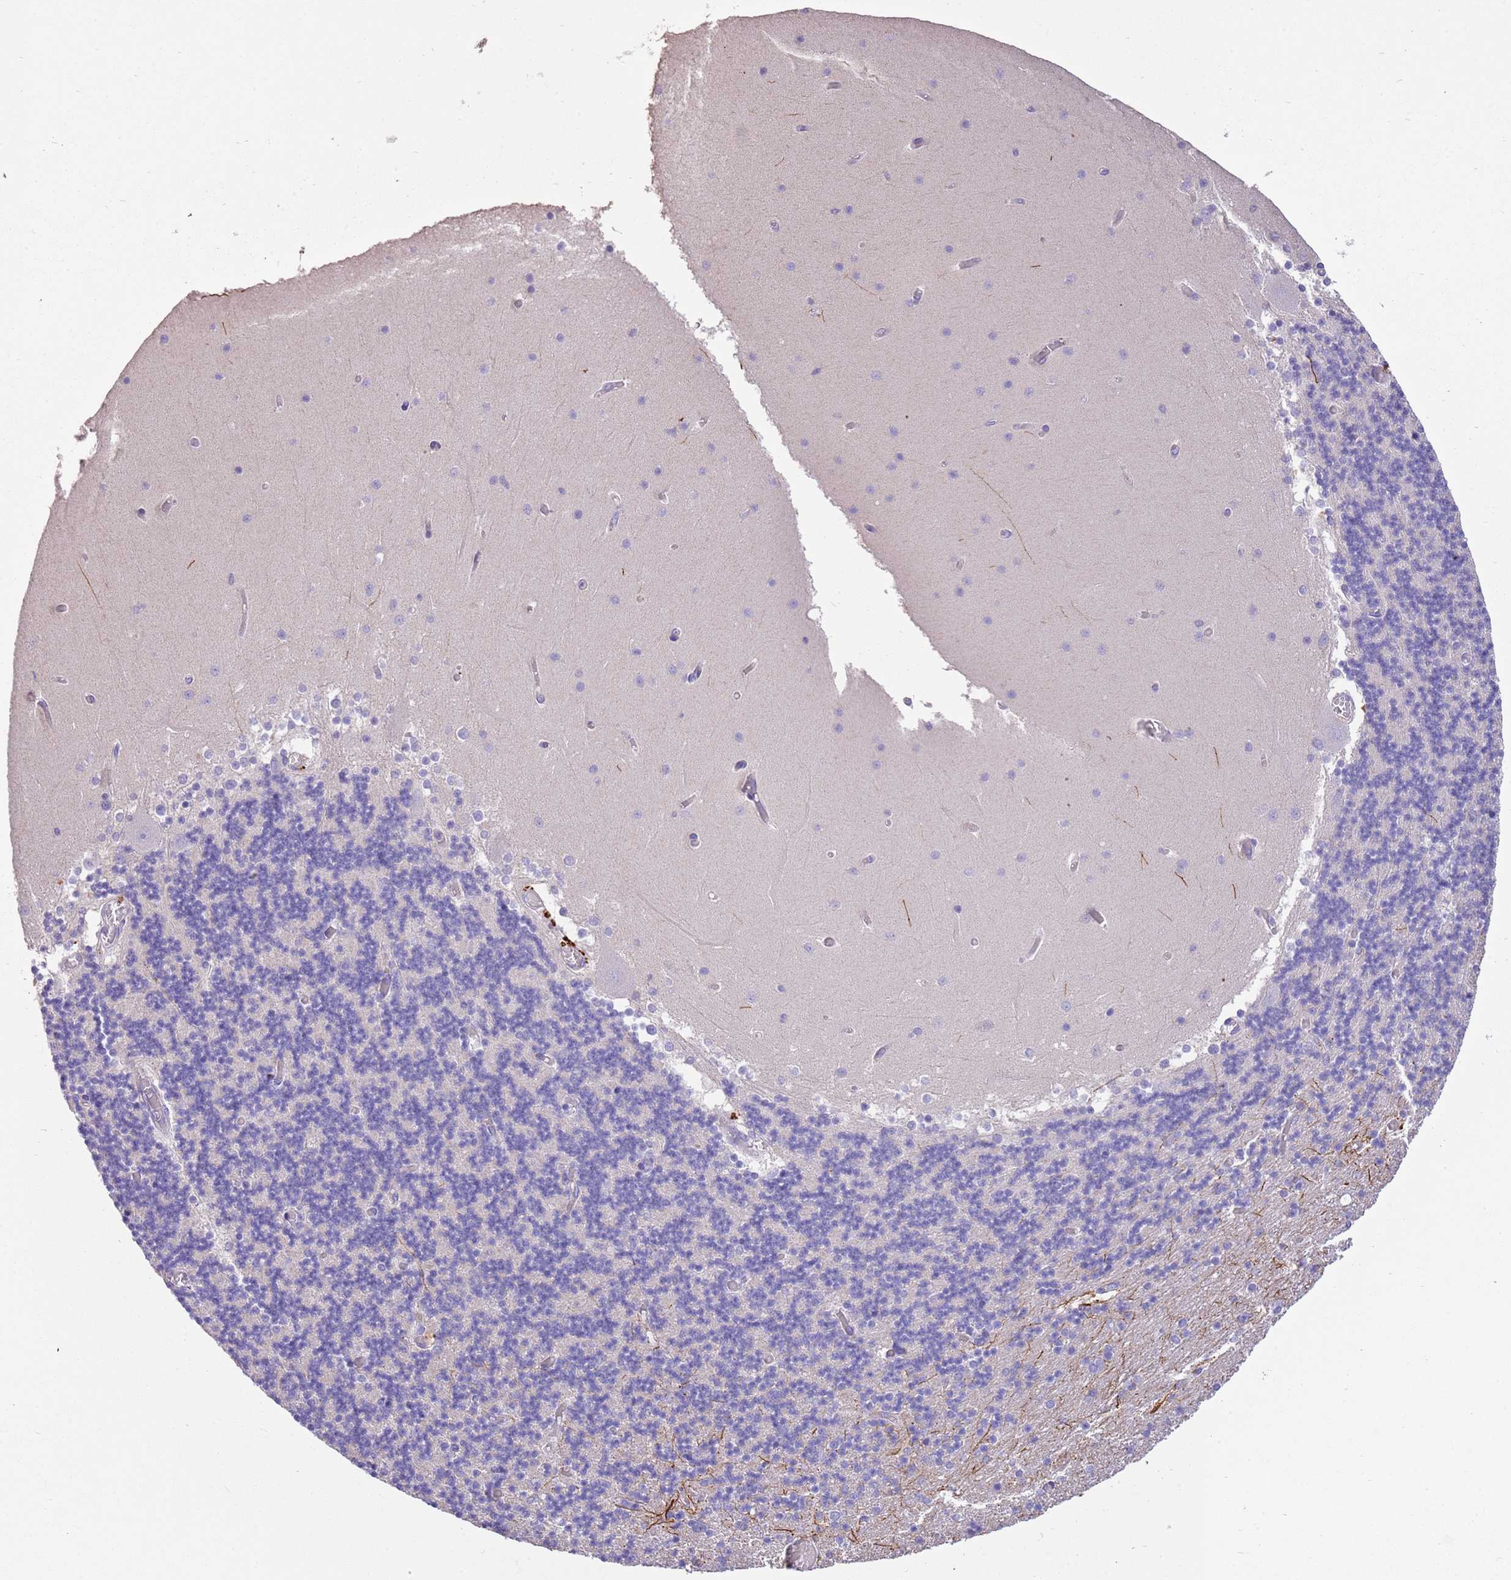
{"staining": {"intensity": "negative", "quantity": "none", "location": "none"}, "tissue": "cerebellum", "cell_type": "Cells in granular layer", "image_type": "normal", "snomed": [{"axis": "morphology", "description": "Normal tissue, NOS"}, {"axis": "topography", "description": "Cerebellum"}], "caption": "Immunohistochemistry (IHC) histopathology image of benign human cerebellum stained for a protein (brown), which reveals no expression in cells in granular layer. (Brightfield microscopy of DAB (3,3'-diaminobenzidine) immunohistochemistry (IHC) at high magnification).", "gene": "SFTPA1", "patient": {"sex": "female", "age": 28}}